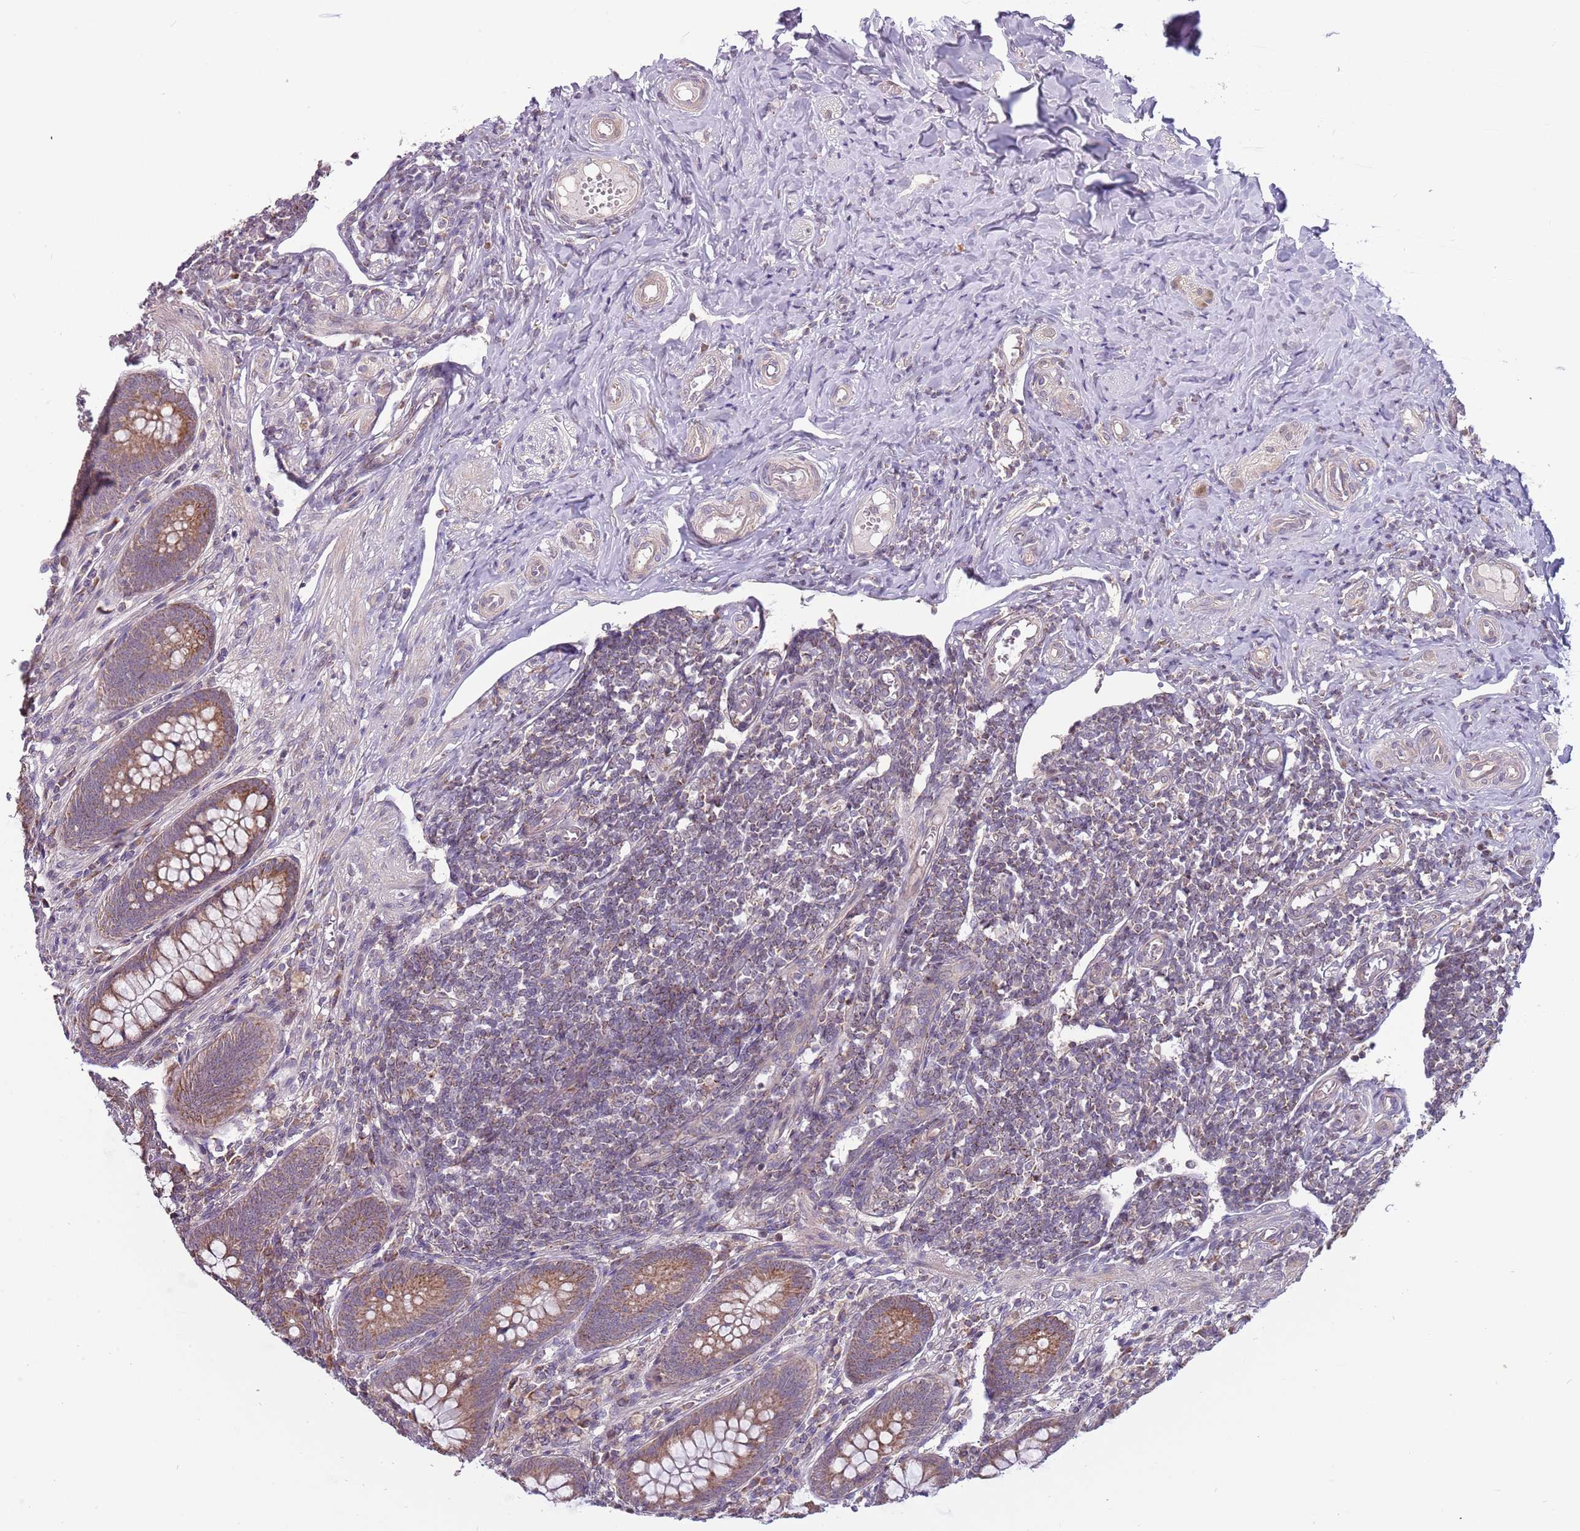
{"staining": {"intensity": "moderate", "quantity": ">75%", "location": "cytoplasmic/membranous"}, "tissue": "appendix", "cell_type": "Glandular cells", "image_type": "normal", "snomed": [{"axis": "morphology", "description": "Normal tissue, NOS"}, {"axis": "topography", "description": "Appendix"}], "caption": "Glandular cells demonstrate moderate cytoplasmic/membranous staining in about >75% of cells in benign appendix.", "gene": "RNF181", "patient": {"sex": "female", "age": 33}}